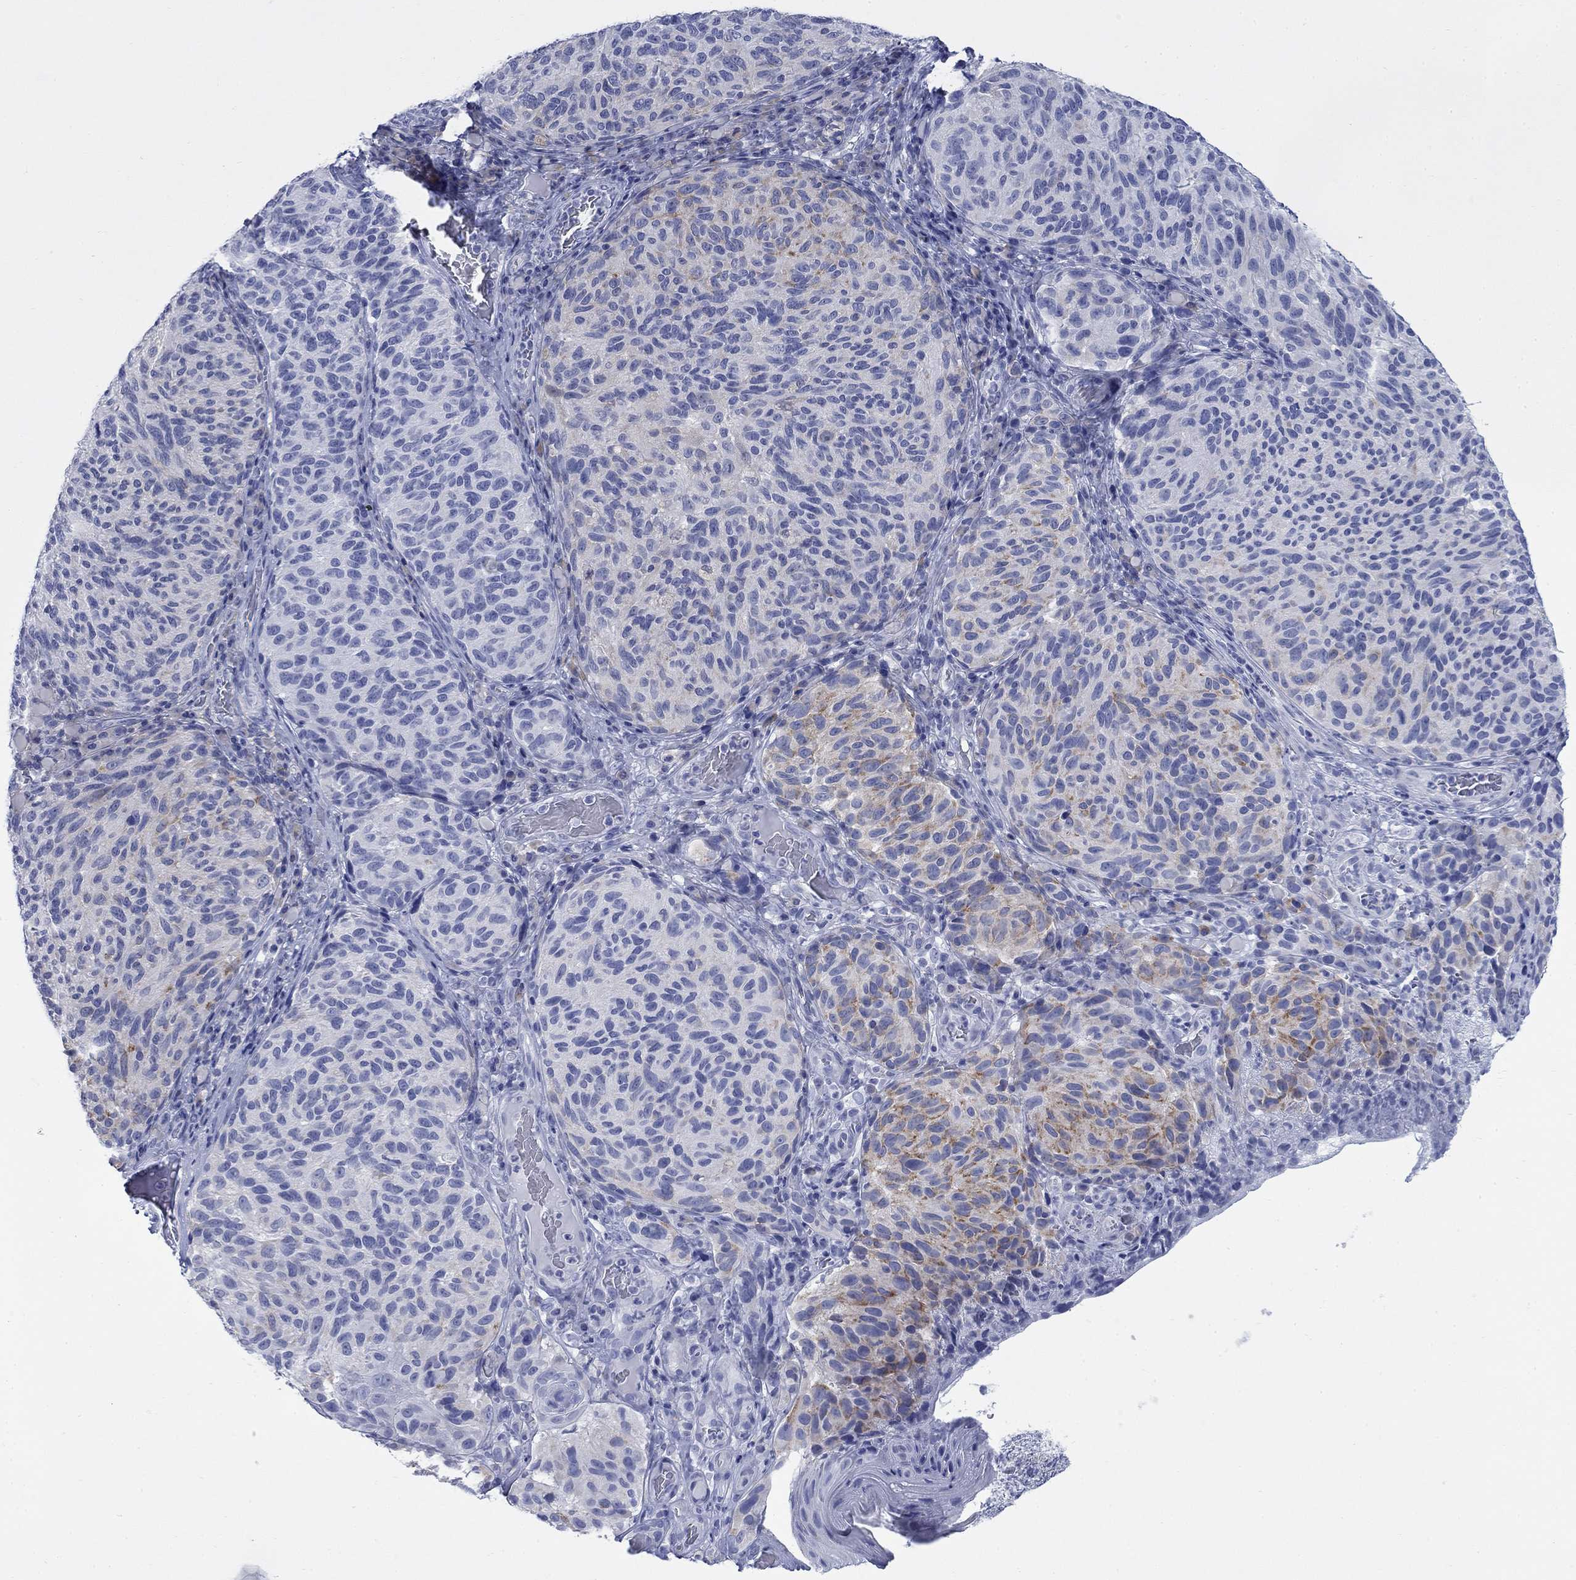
{"staining": {"intensity": "moderate", "quantity": "<25%", "location": "cytoplasmic/membranous"}, "tissue": "melanoma", "cell_type": "Tumor cells", "image_type": "cancer", "snomed": [{"axis": "morphology", "description": "Malignant melanoma, NOS"}, {"axis": "topography", "description": "Skin"}], "caption": "Moderate cytoplasmic/membranous protein positivity is present in approximately <25% of tumor cells in malignant melanoma.", "gene": "IGF2BP3", "patient": {"sex": "female", "age": 73}}